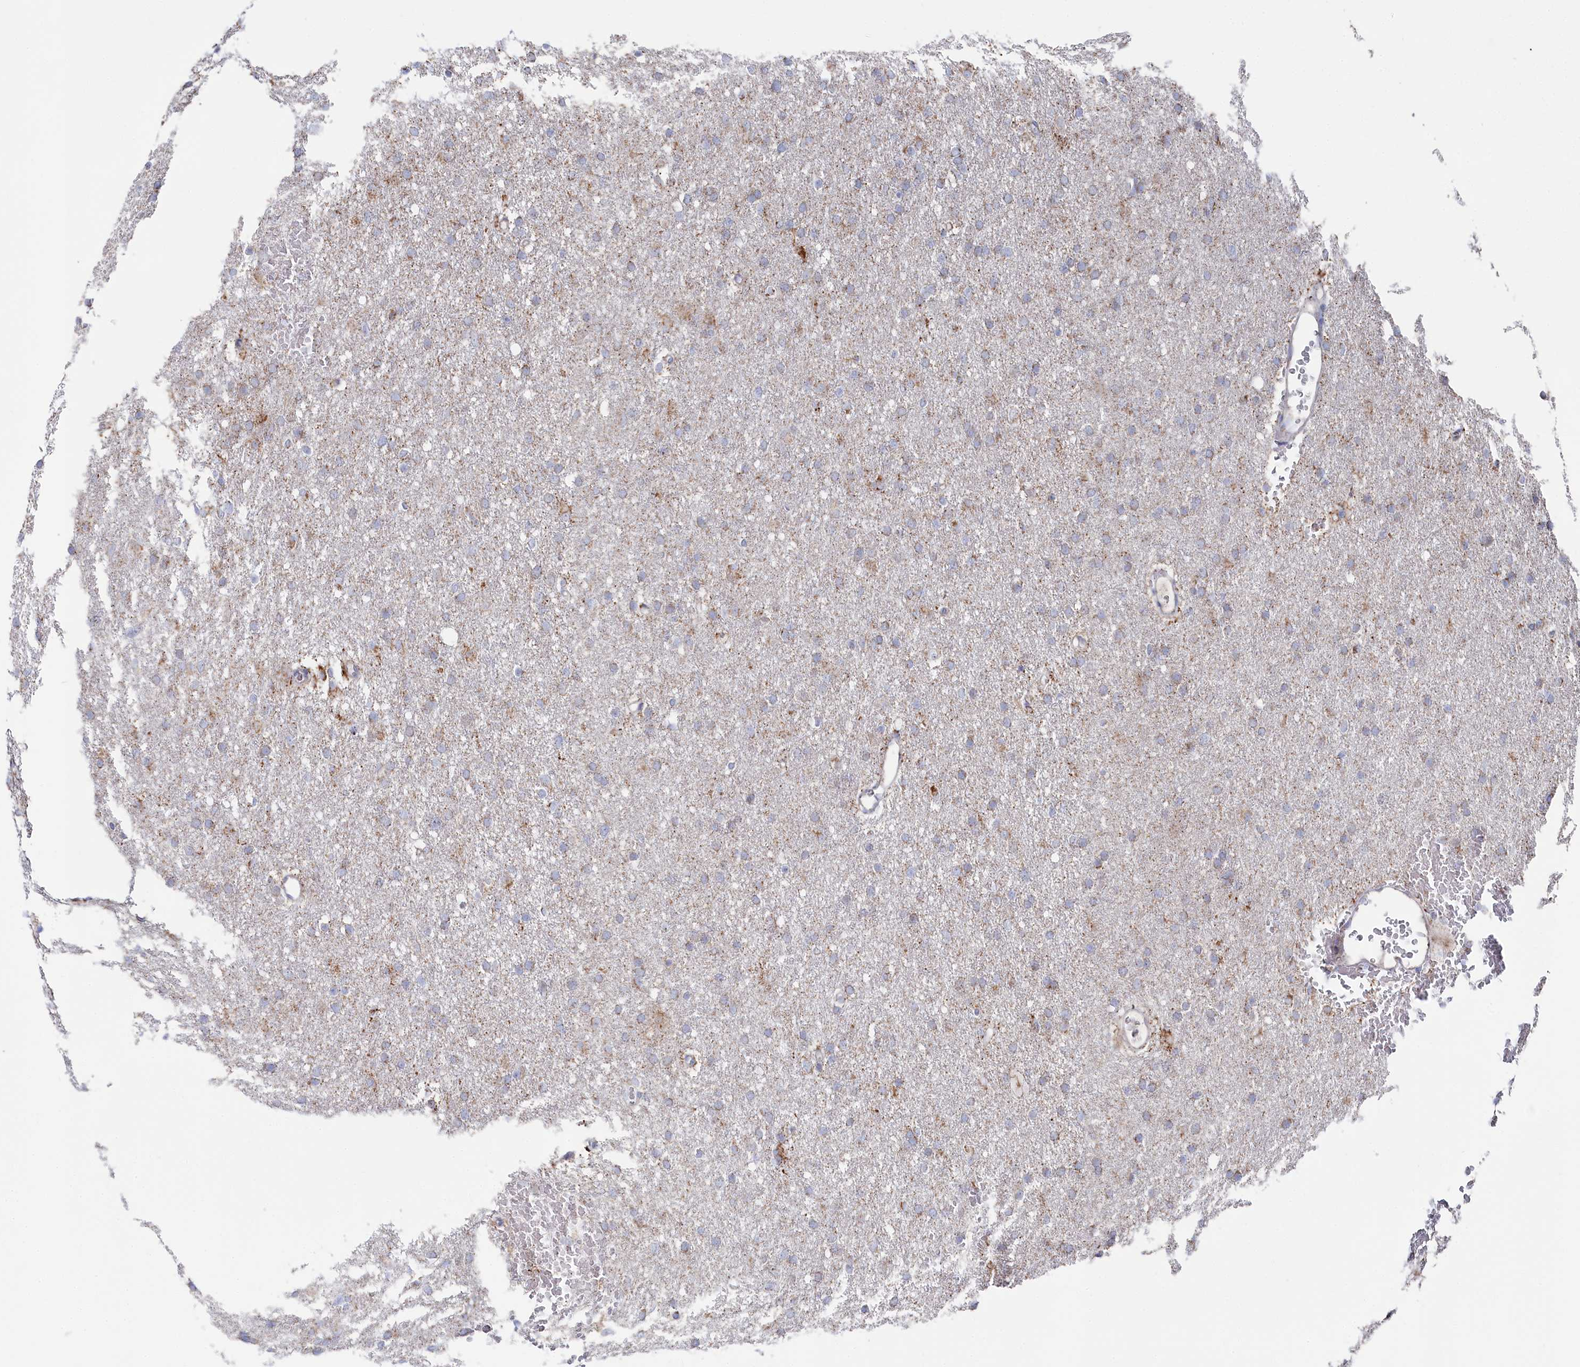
{"staining": {"intensity": "weak", "quantity": "<25%", "location": "cytoplasmic/membranous"}, "tissue": "glioma", "cell_type": "Tumor cells", "image_type": "cancer", "snomed": [{"axis": "morphology", "description": "Glioma, malignant, High grade"}, {"axis": "topography", "description": "Cerebral cortex"}], "caption": "Immunohistochemistry micrograph of glioma stained for a protein (brown), which demonstrates no expression in tumor cells. (Immunohistochemistry (ihc), brightfield microscopy, high magnification).", "gene": "GLS2", "patient": {"sex": "female", "age": 36}}